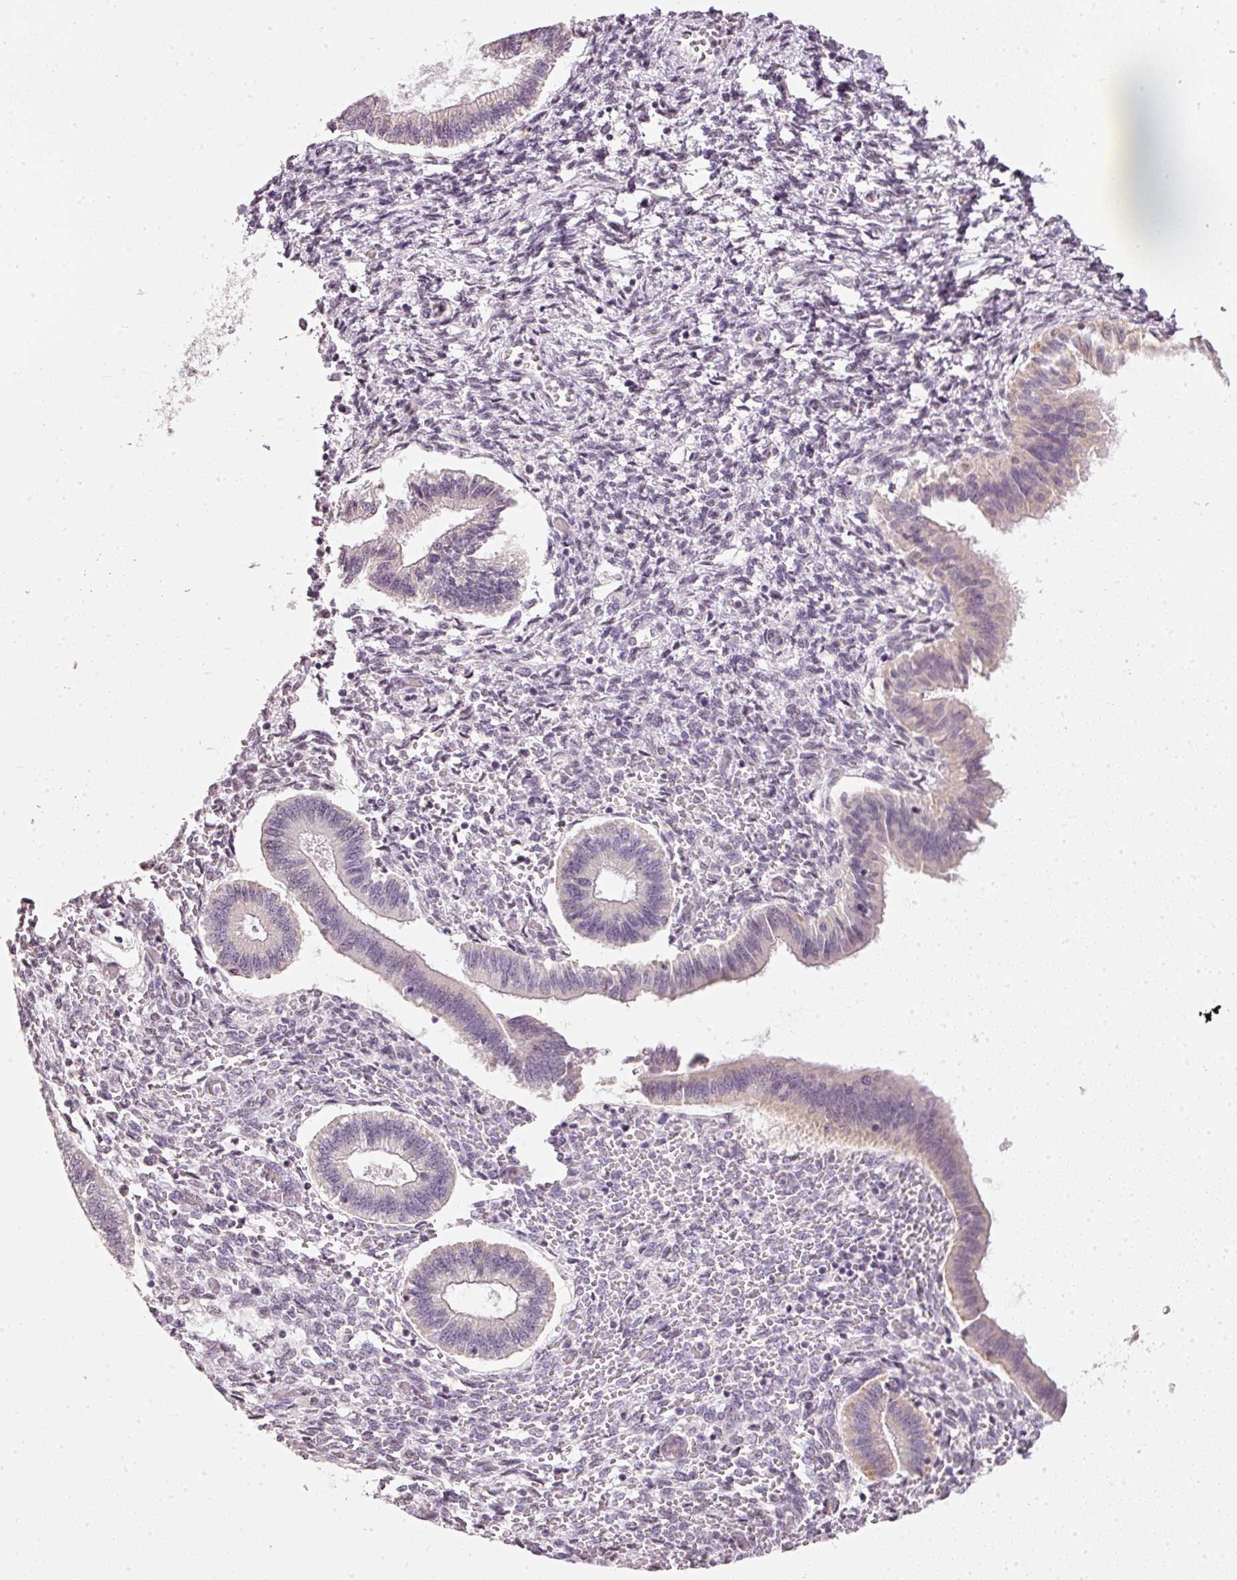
{"staining": {"intensity": "negative", "quantity": "none", "location": "none"}, "tissue": "endometrium", "cell_type": "Cells in endometrial stroma", "image_type": "normal", "snomed": [{"axis": "morphology", "description": "Normal tissue, NOS"}, {"axis": "topography", "description": "Endometrium"}], "caption": "DAB (3,3'-diaminobenzidine) immunohistochemical staining of benign endometrium reveals no significant positivity in cells in endometrial stroma. (Immunohistochemistry, brightfield microscopy, high magnification).", "gene": "NRDE2", "patient": {"sex": "female", "age": 25}}